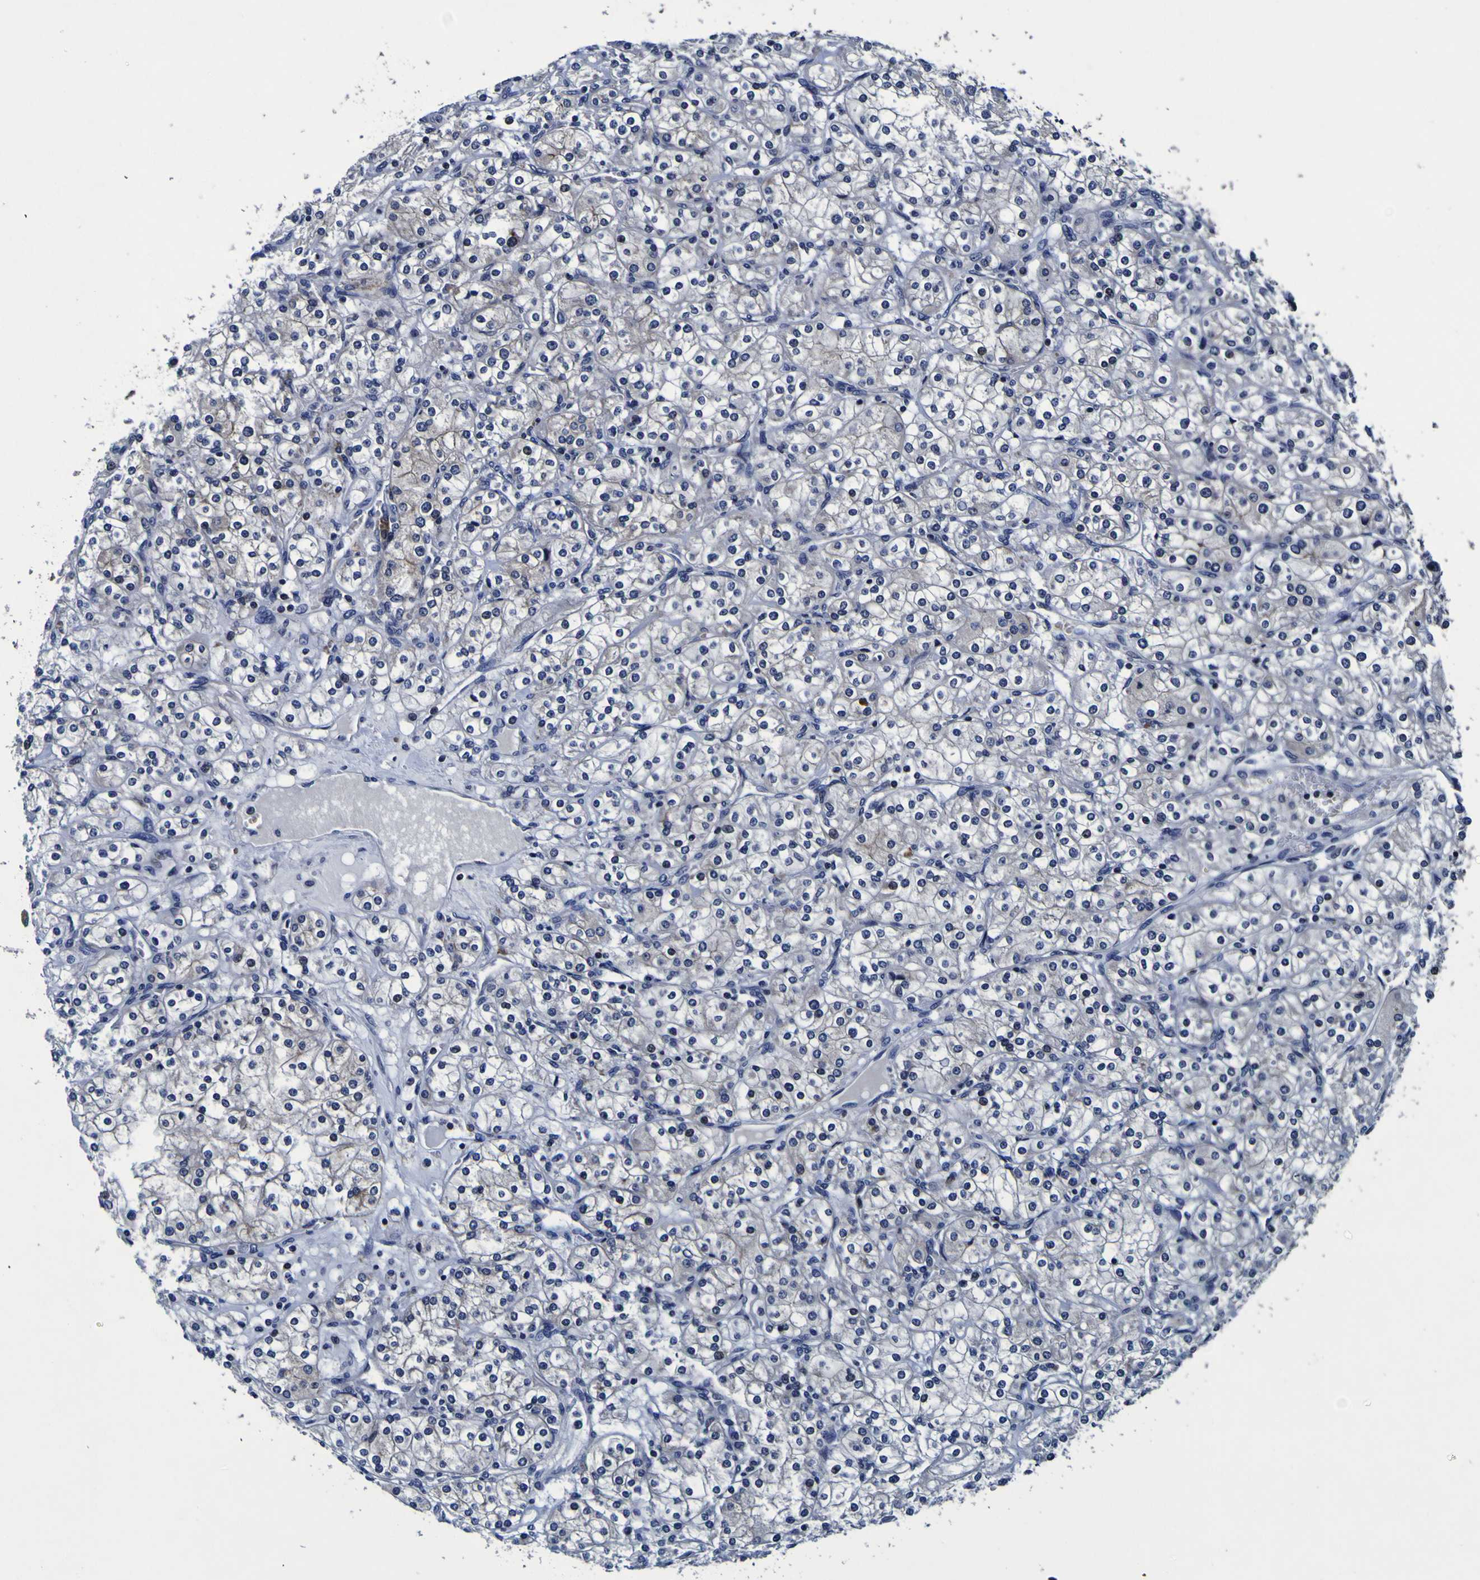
{"staining": {"intensity": "negative", "quantity": "none", "location": "none"}, "tissue": "renal cancer", "cell_type": "Tumor cells", "image_type": "cancer", "snomed": [{"axis": "morphology", "description": "Adenocarcinoma, NOS"}, {"axis": "topography", "description": "Kidney"}], "caption": "DAB (3,3'-diaminobenzidine) immunohistochemical staining of human renal adenocarcinoma reveals no significant staining in tumor cells. (Stains: DAB IHC with hematoxylin counter stain, Microscopy: brightfield microscopy at high magnification).", "gene": "SORCS1", "patient": {"sex": "male", "age": 77}}